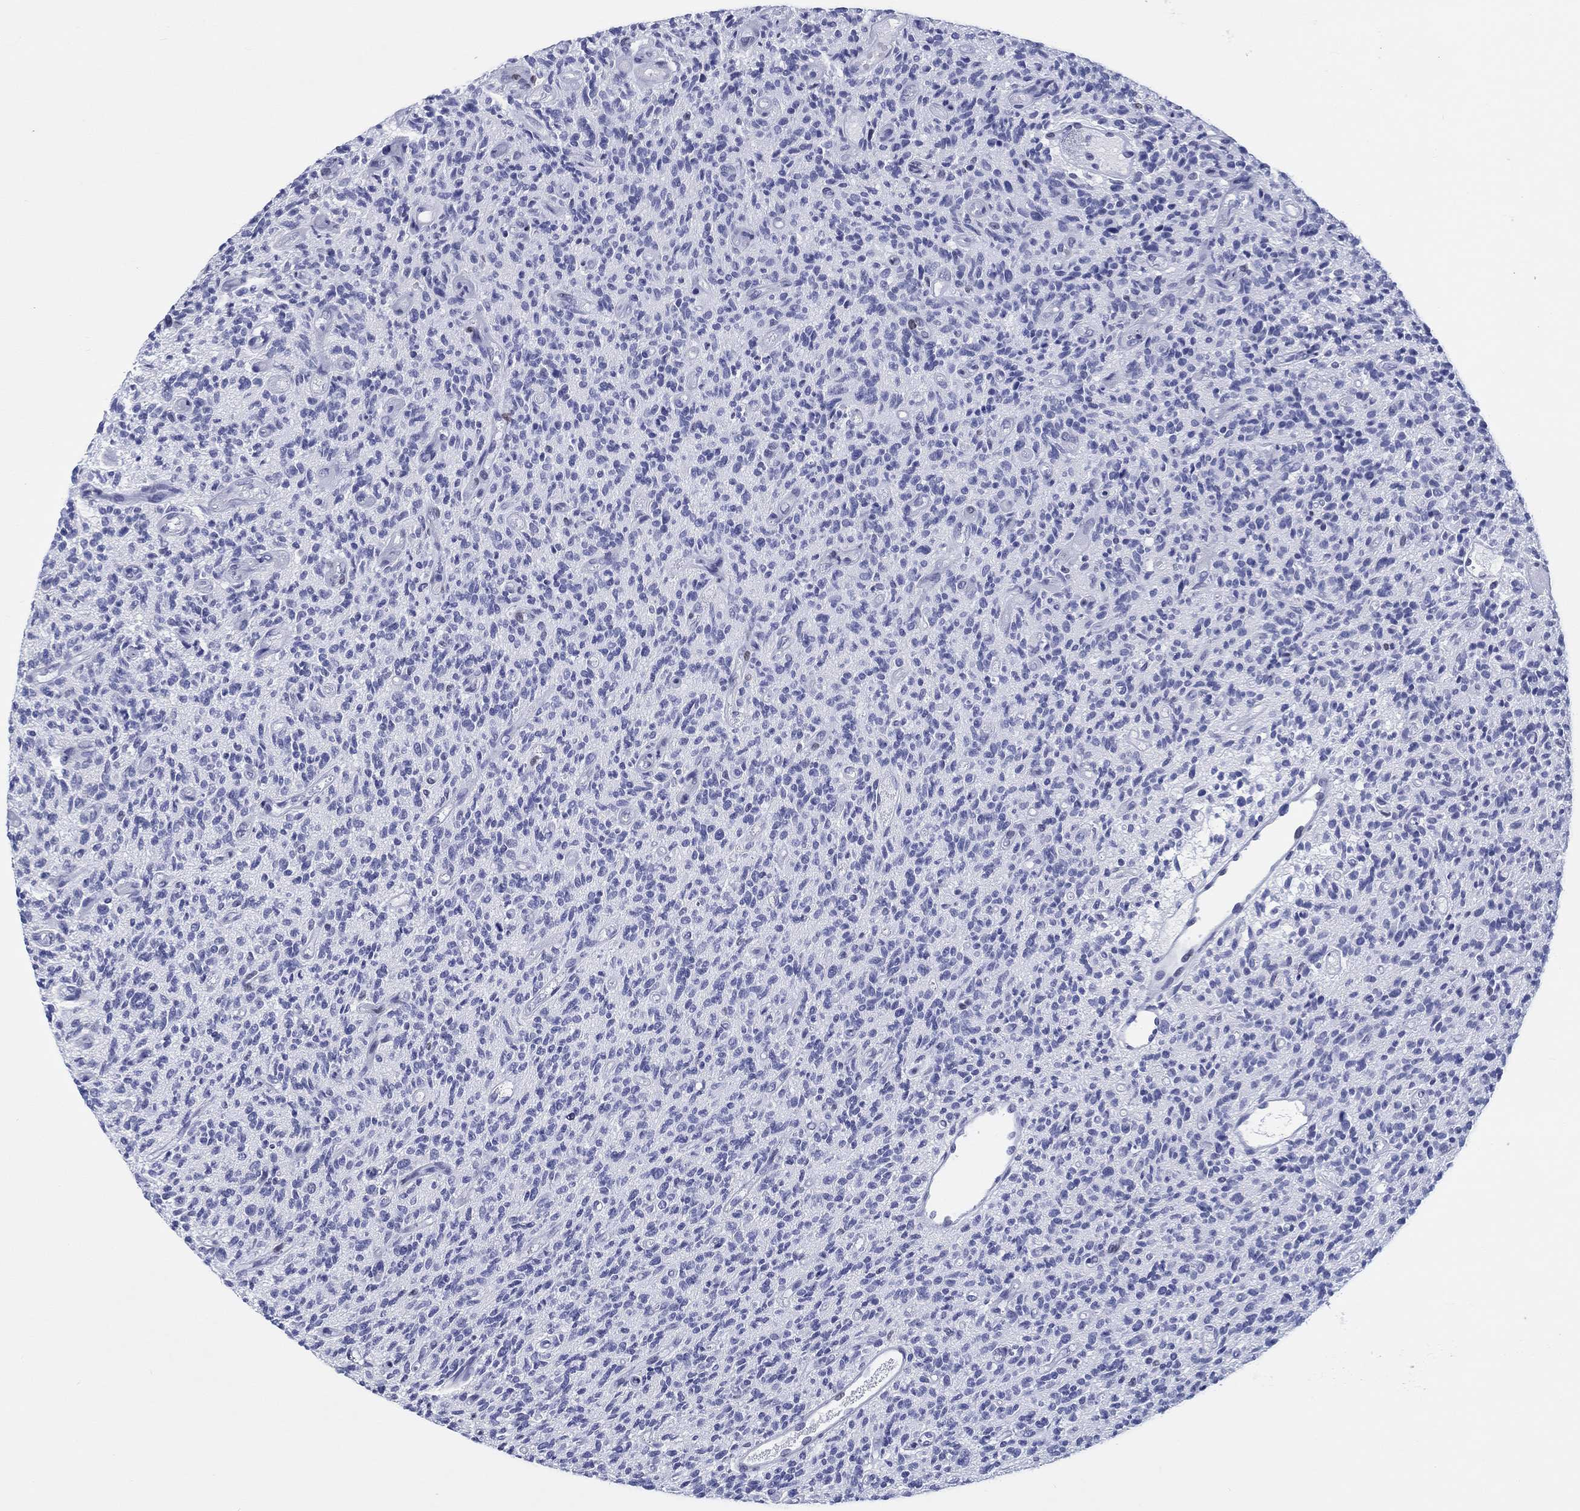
{"staining": {"intensity": "negative", "quantity": "none", "location": "none"}, "tissue": "glioma", "cell_type": "Tumor cells", "image_type": "cancer", "snomed": [{"axis": "morphology", "description": "Glioma, malignant, High grade"}, {"axis": "topography", "description": "Brain"}], "caption": "This is a micrograph of IHC staining of glioma, which shows no positivity in tumor cells.", "gene": "H1-1", "patient": {"sex": "male", "age": 64}}